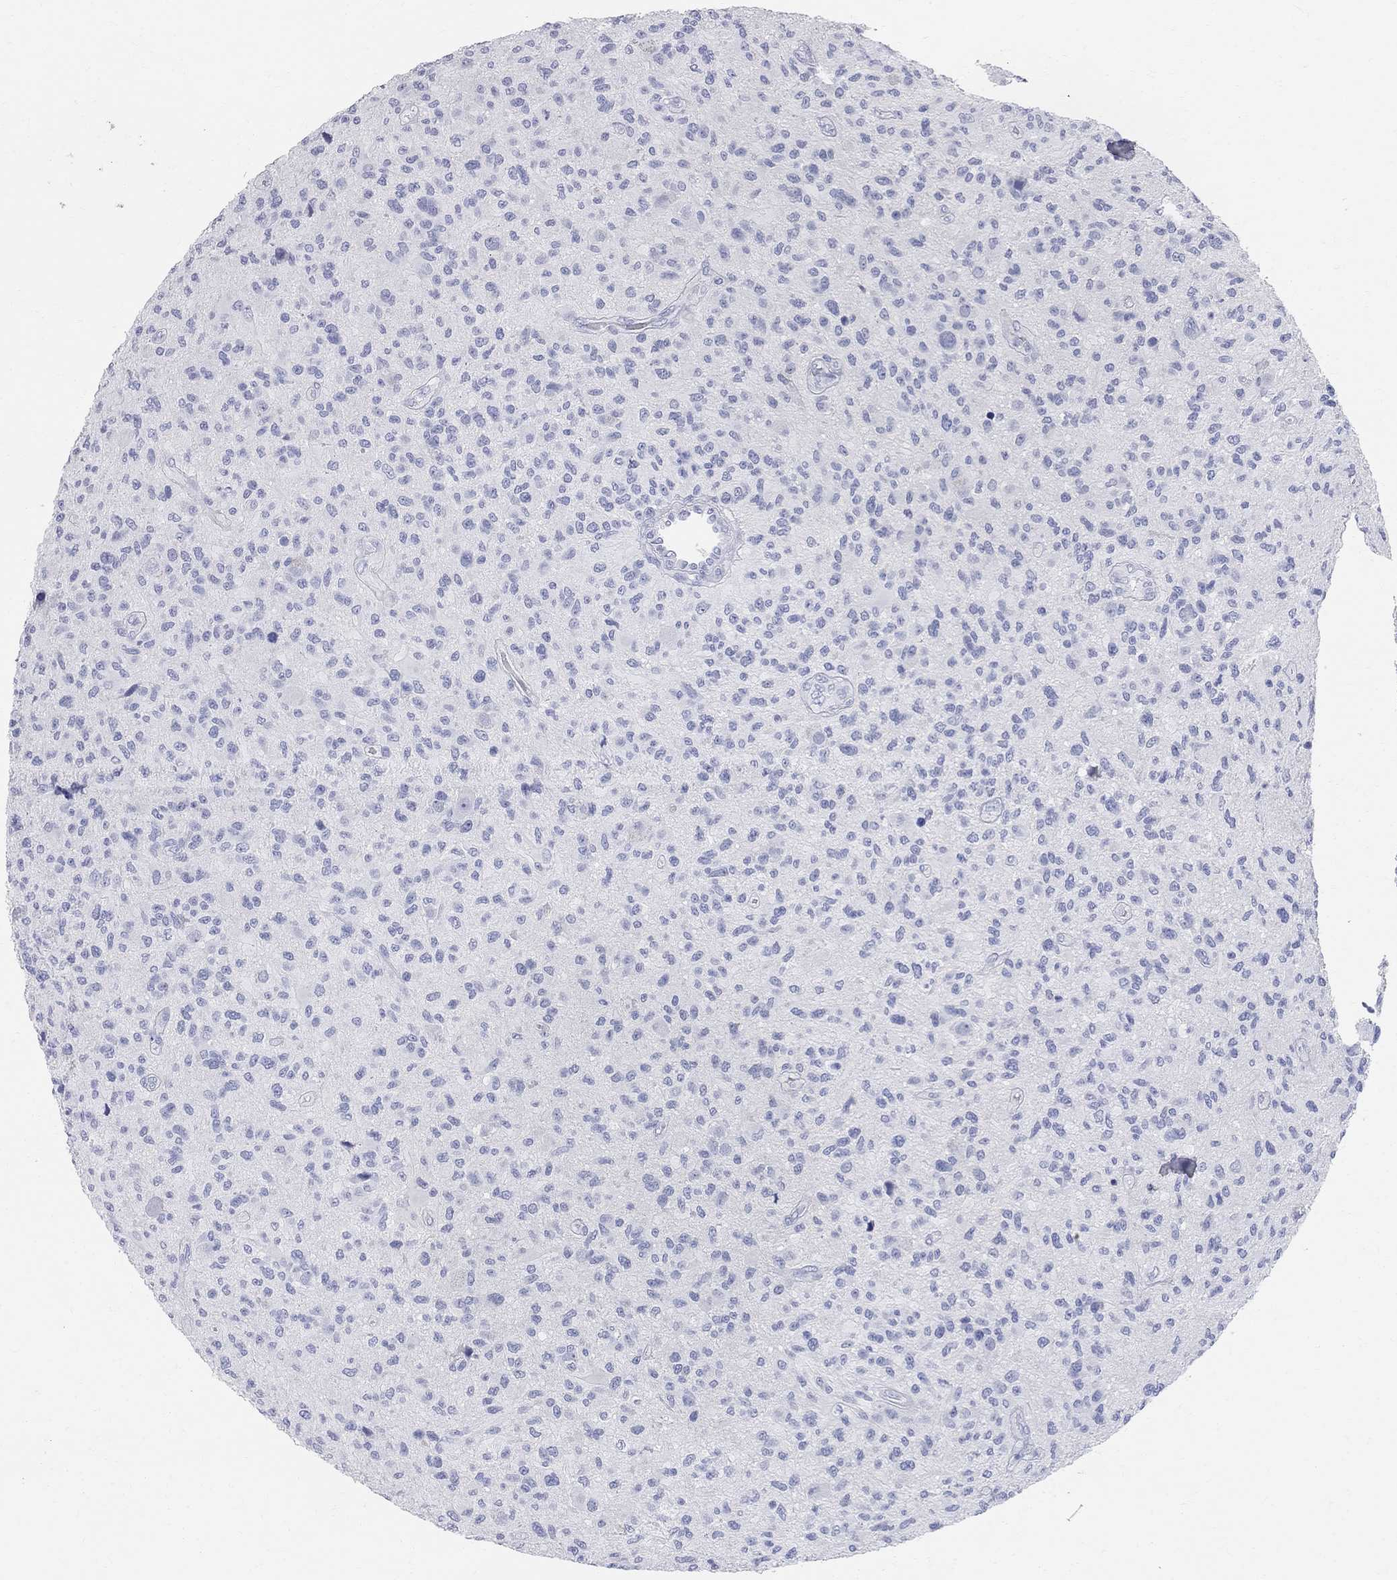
{"staining": {"intensity": "negative", "quantity": "none", "location": "none"}, "tissue": "glioma", "cell_type": "Tumor cells", "image_type": "cancer", "snomed": [{"axis": "morphology", "description": "Glioma, malignant, High grade"}, {"axis": "topography", "description": "Brain"}], "caption": "Immunohistochemistry of human high-grade glioma (malignant) reveals no expression in tumor cells.", "gene": "AOX1", "patient": {"sex": "male", "age": 47}}